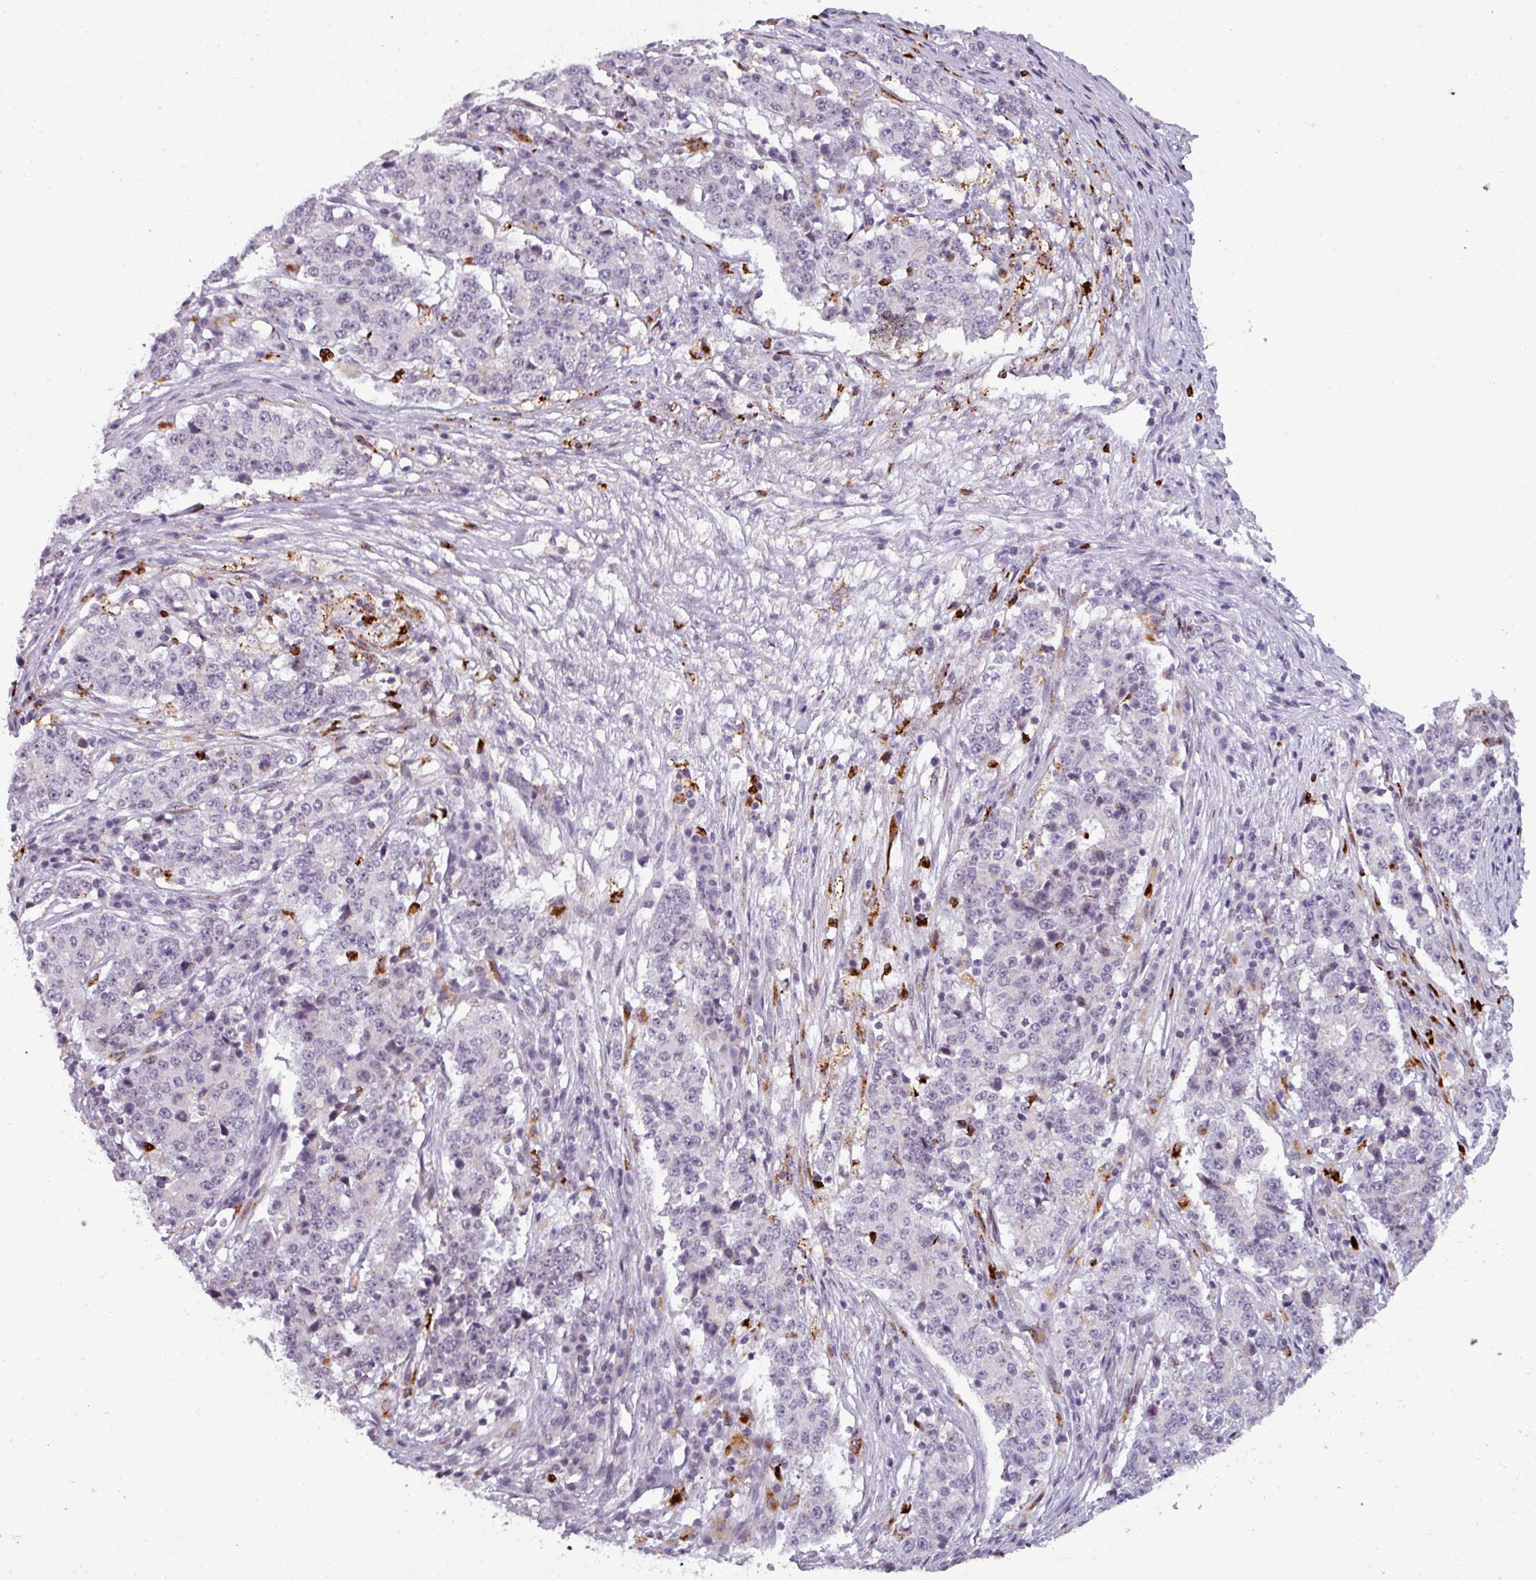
{"staining": {"intensity": "negative", "quantity": "none", "location": "none"}, "tissue": "stomach cancer", "cell_type": "Tumor cells", "image_type": "cancer", "snomed": [{"axis": "morphology", "description": "Adenocarcinoma, NOS"}, {"axis": "topography", "description": "Stomach"}], "caption": "Micrograph shows no significant protein staining in tumor cells of stomach cancer (adenocarcinoma). (DAB immunohistochemistry, high magnification).", "gene": "TMEFF1", "patient": {"sex": "male", "age": 59}}